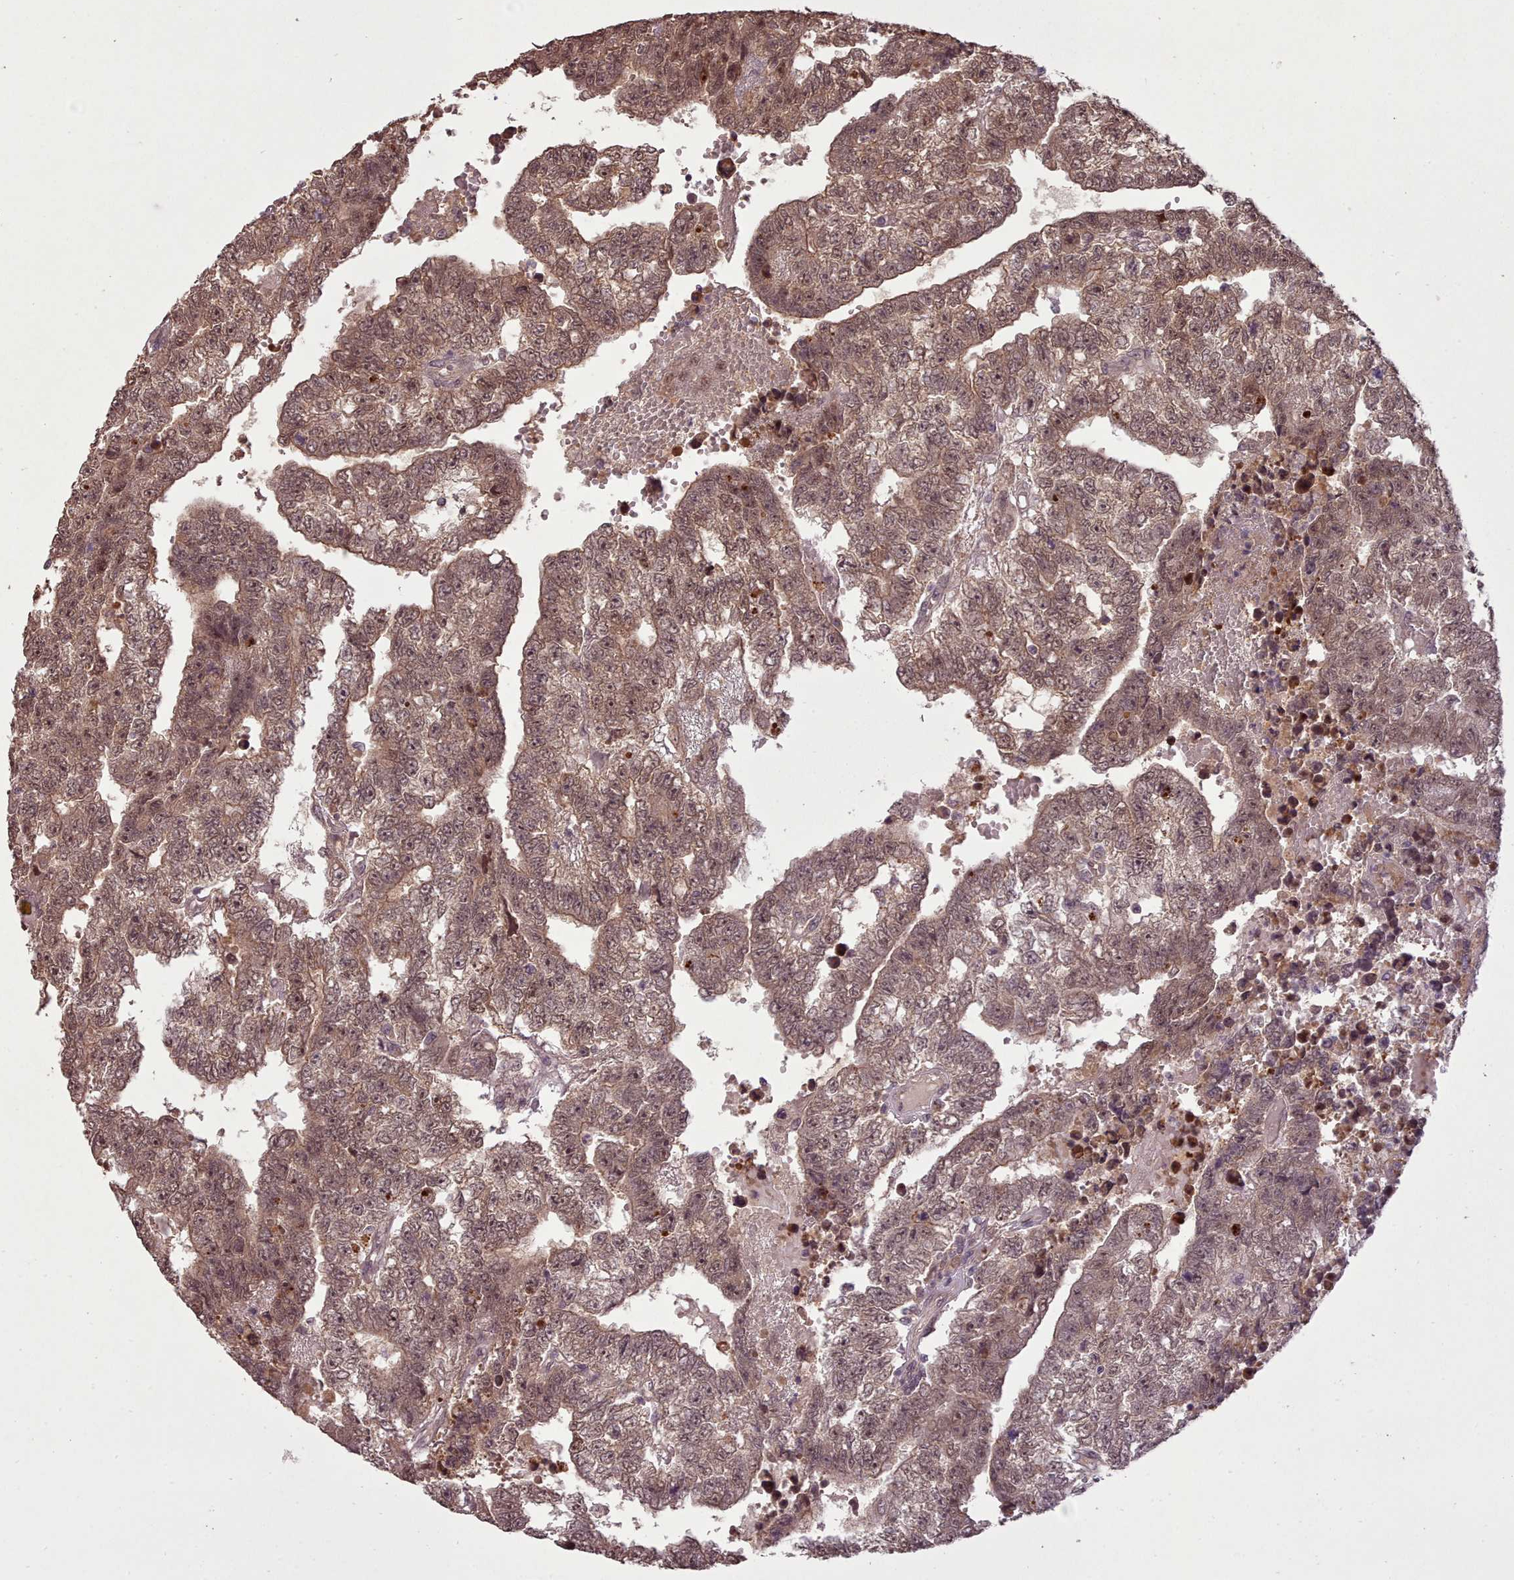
{"staining": {"intensity": "moderate", "quantity": ">75%", "location": "cytoplasmic/membranous,nuclear"}, "tissue": "testis cancer", "cell_type": "Tumor cells", "image_type": "cancer", "snomed": [{"axis": "morphology", "description": "Carcinoma, Embryonal, NOS"}, {"axis": "topography", "description": "Testis"}], "caption": "DAB (3,3'-diaminobenzidine) immunohistochemical staining of human testis embryonal carcinoma displays moderate cytoplasmic/membranous and nuclear protein staining in about >75% of tumor cells.", "gene": "CDC6", "patient": {"sex": "male", "age": 25}}